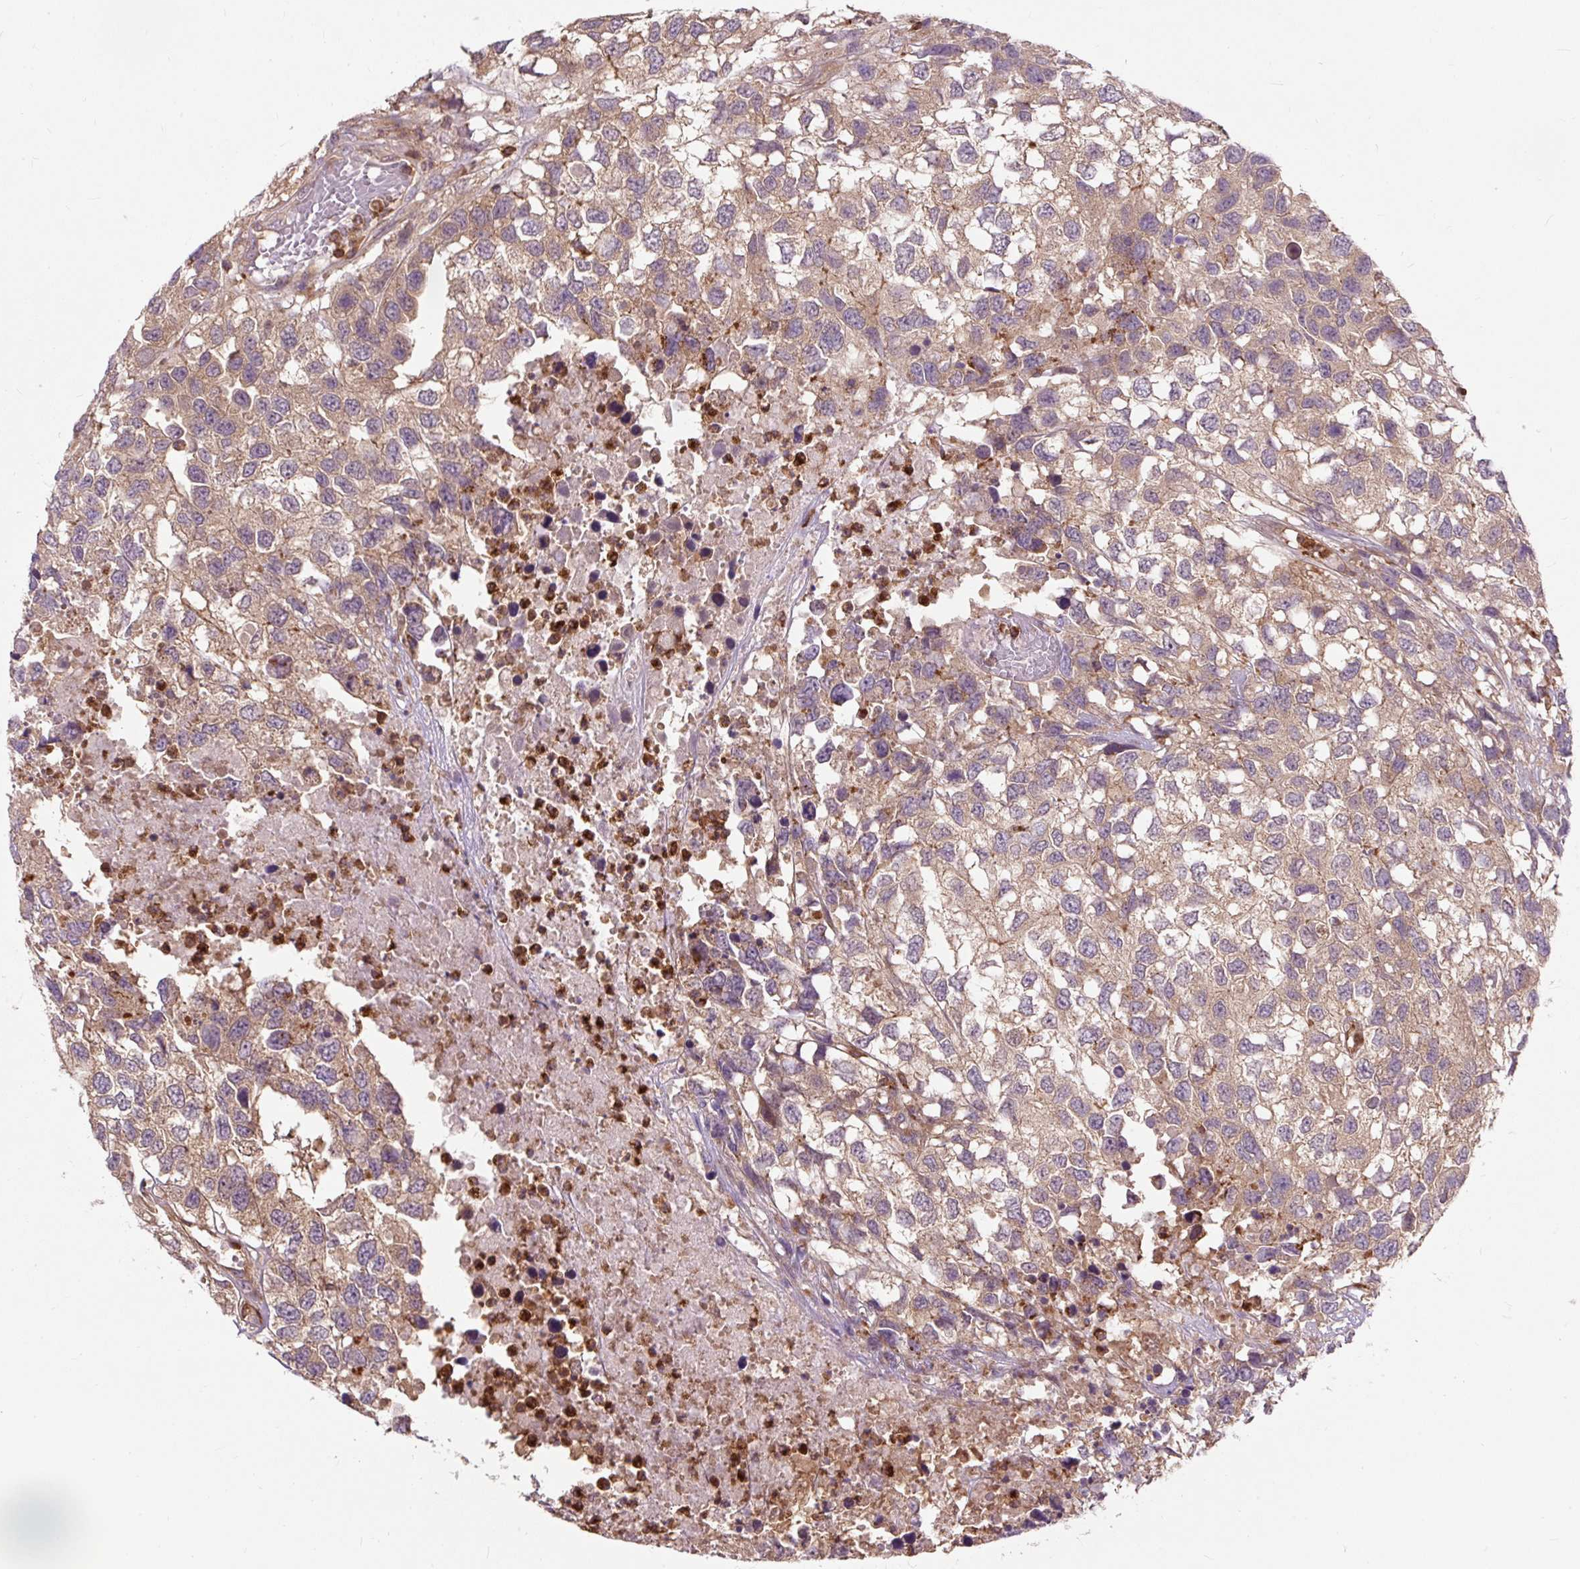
{"staining": {"intensity": "weak", "quantity": ">75%", "location": "cytoplasmic/membranous"}, "tissue": "testis cancer", "cell_type": "Tumor cells", "image_type": "cancer", "snomed": [{"axis": "morphology", "description": "Carcinoma, Embryonal, NOS"}, {"axis": "topography", "description": "Testis"}], "caption": "A brown stain shows weak cytoplasmic/membranous staining of a protein in embryonal carcinoma (testis) tumor cells.", "gene": "CISD3", "patient": {"sex": "male", "age": 83}}